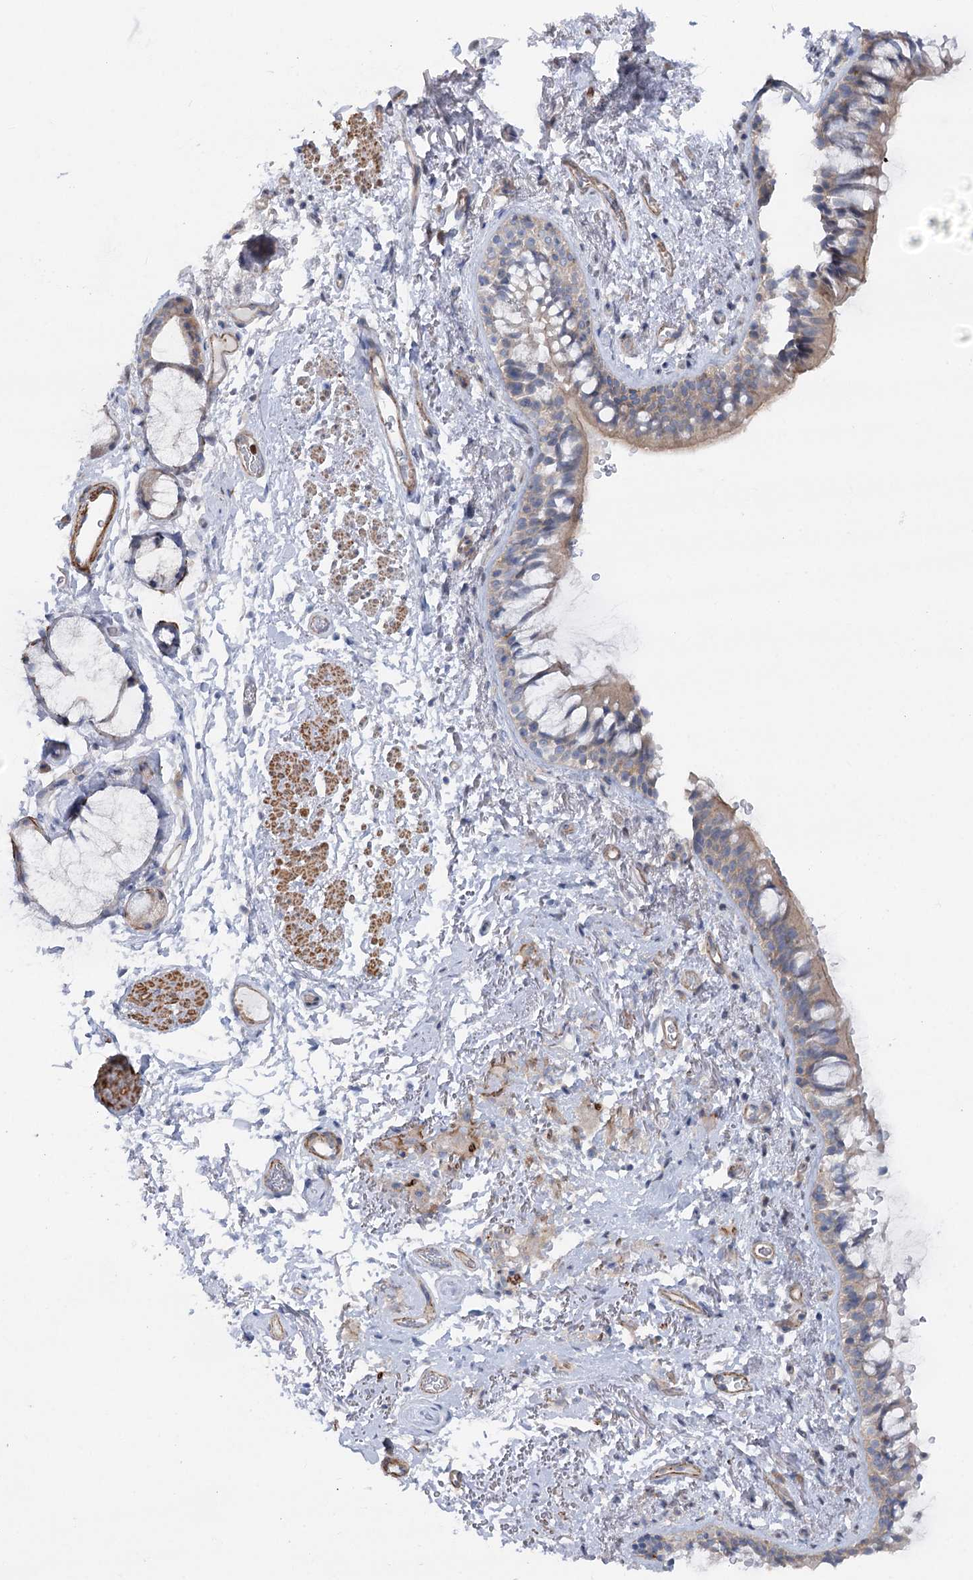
{"staining": {"intensity": "weak", "quantity": "25%-75%", "location": "cytoplasmic/membranous"}, "tissue": "bronchus", "cell_type": "Respiratory epithelial cells", "image_type": "normal", "snomed": [{"axis": "morphology", "description": "Normal tissue, NOS"}, {"axis": "topography", "description": "Cartilage tissue"}, {"axis": "topography", "description": "Bronchus"}], "caption": "Immunohistochemistry micrograph of normal bronchus: bronchus stained using immunohistochemistry (IHC) reveals low levels of weak protein expression localized specifically in the cytoplasmic/membranous of respiratory epithelial cells, appearing as a cytoplasmic/membranous brown color.", "gene": "LARP1B", "patient": {"sex": "female", "age": 73}}